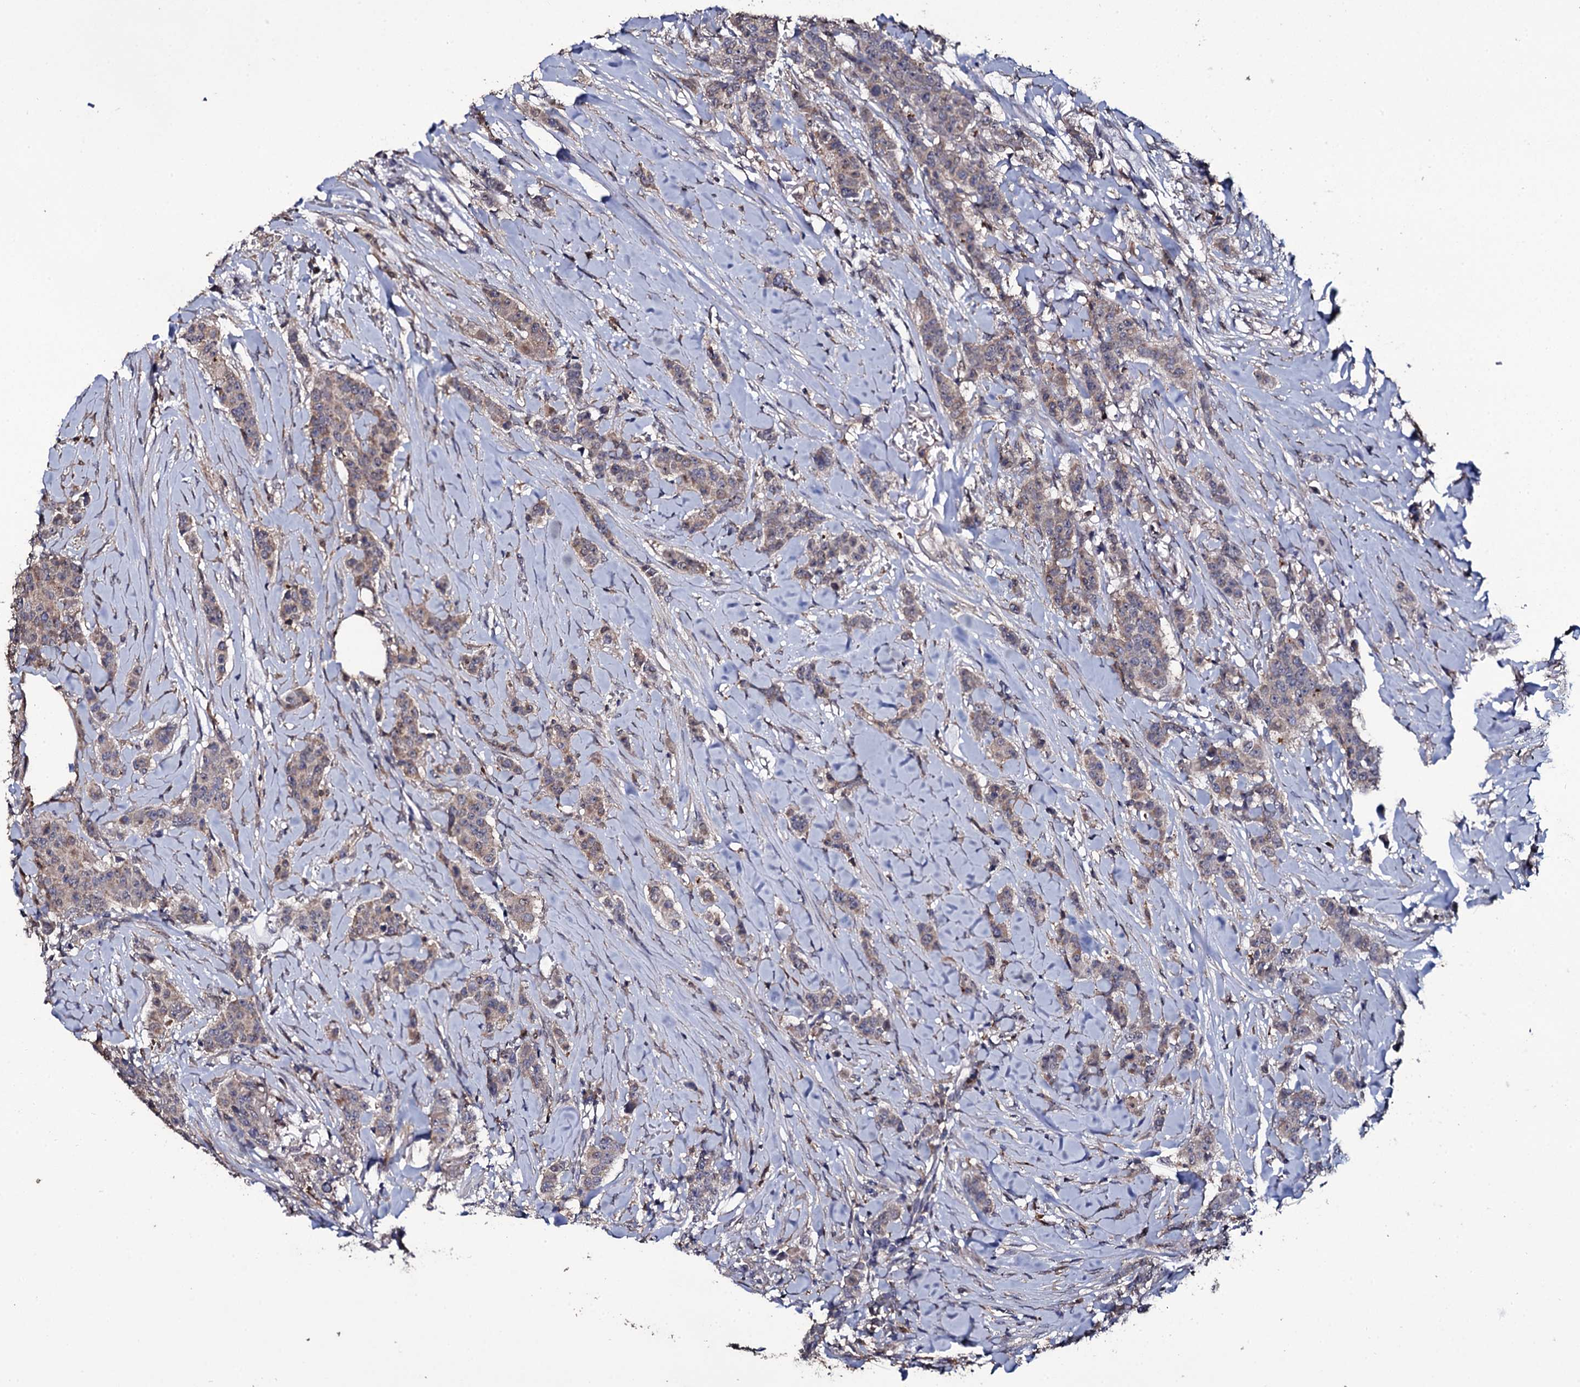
{"staining": {"intensity": "weak", "quantity": "25%-75%", "location": "cytoplasmic/membranous"}, "tissue": "breast cancer", "cell_type": "Tumor cells", "image_type": "cancer", "snomed": [{"axis": "morphology", "description": "Duct carcinoma"}, {"axis": "topography", "description": "Breast"}], "caption": "High-power microscopy captured an immunohistochemistry image of breast cancer (invasive ductal carcinoma), revealing weak cytoplasmic/membranous positivity in about 25%-75% of tumor cells.", "gene": "CRYL1", "patient": {"sex": "female", "age": 40}}